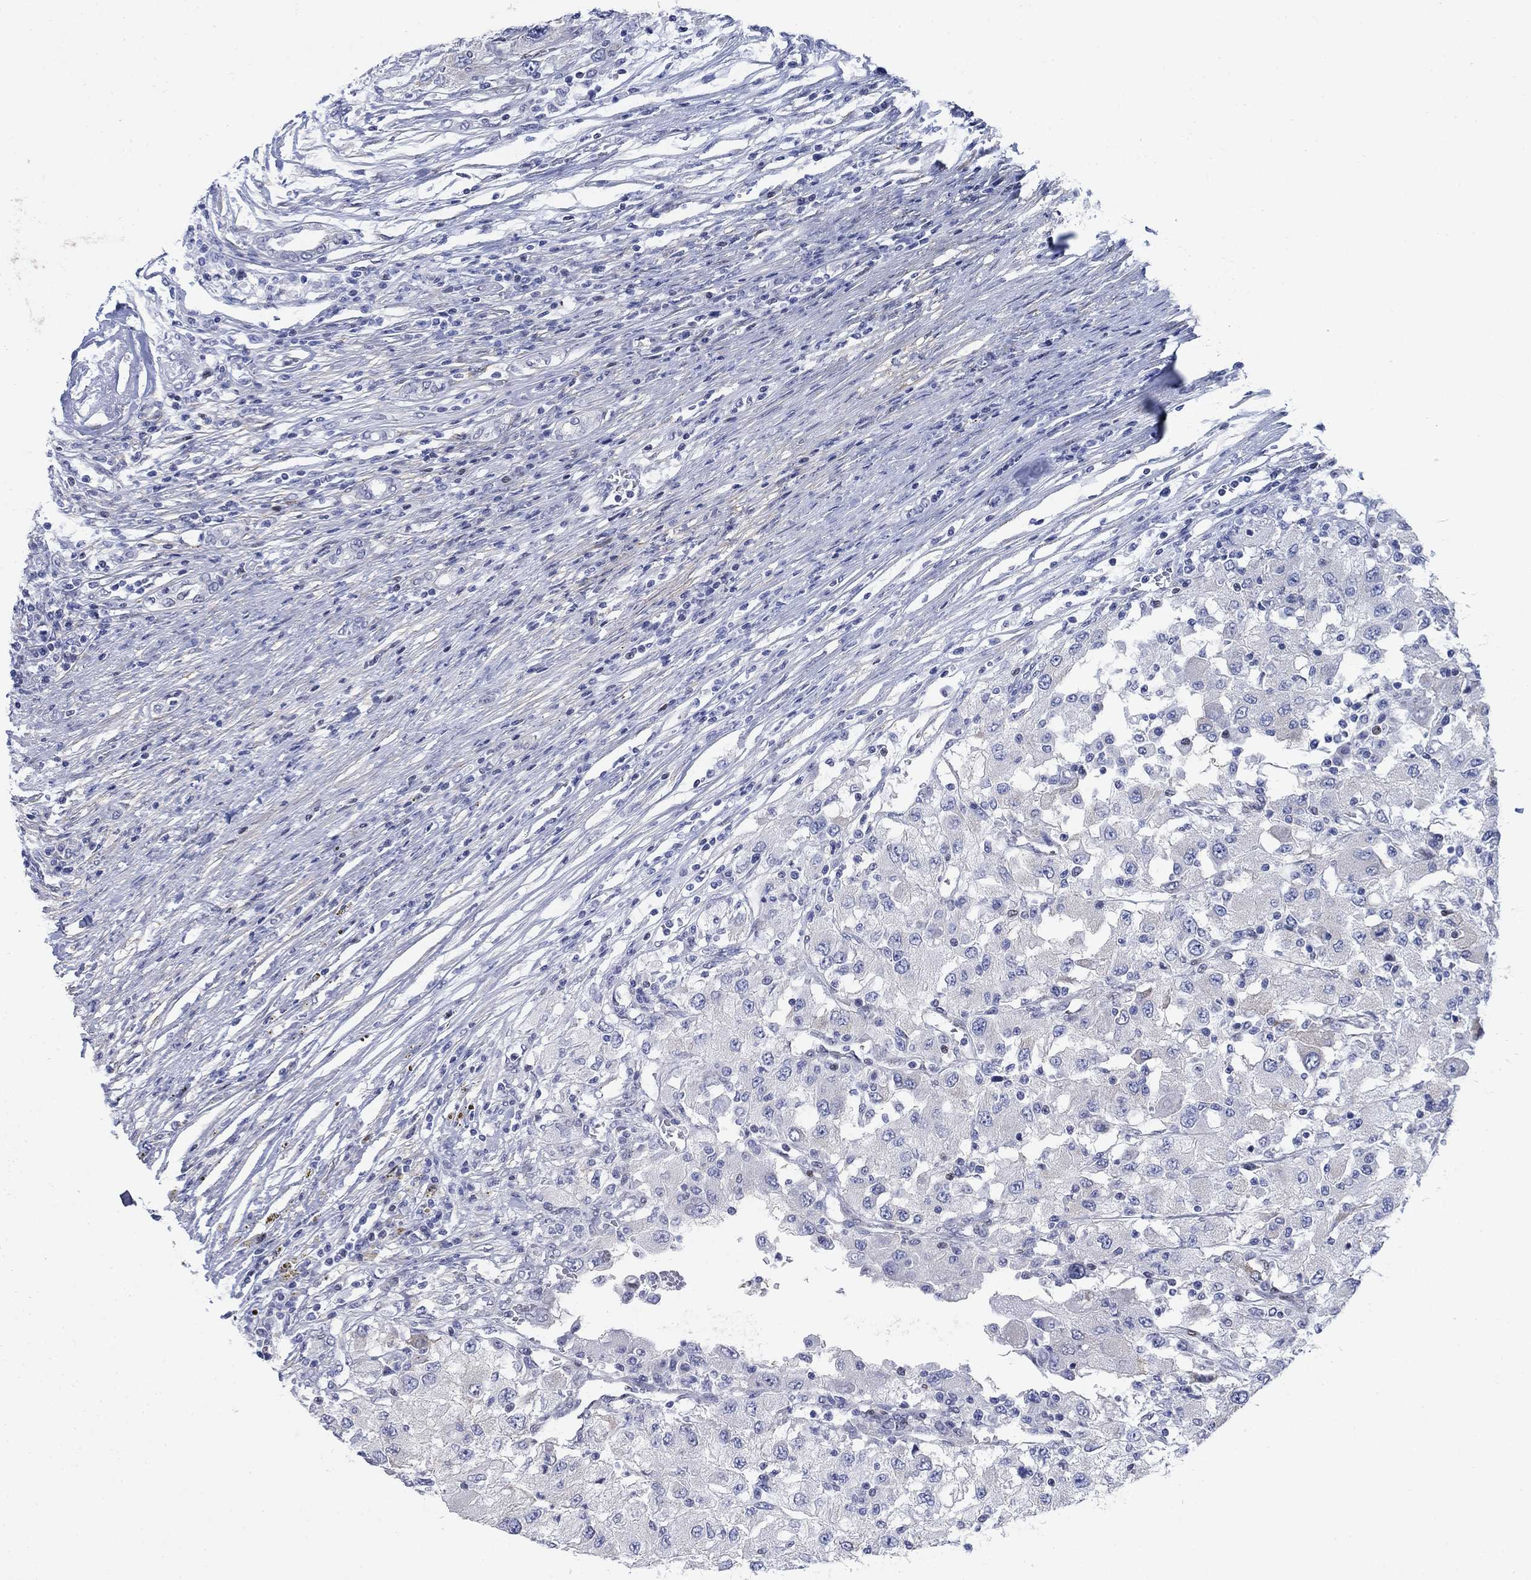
{"staining": {"intensity": "negative", "quantity": "none", "location": "none"}, "tissue": "renal cancer", "cell_type": "Tumor cells", "image_type": "cancer", "snomed": [{"axis": "morphology", "description": "Adenocarcinoma, NOS"}, {"axis": "topography", "description": "Kidney"}], "caption": "Renal cancer was stained to show a protein in brown. There is no significant expression in tumor cells. (DAB (3,3'-diaminobenzidine) immunohistochemistry with hematoxylin counter stain).", "gene": "MYO3A", "patient": {"sex": "female", "age": 67}}